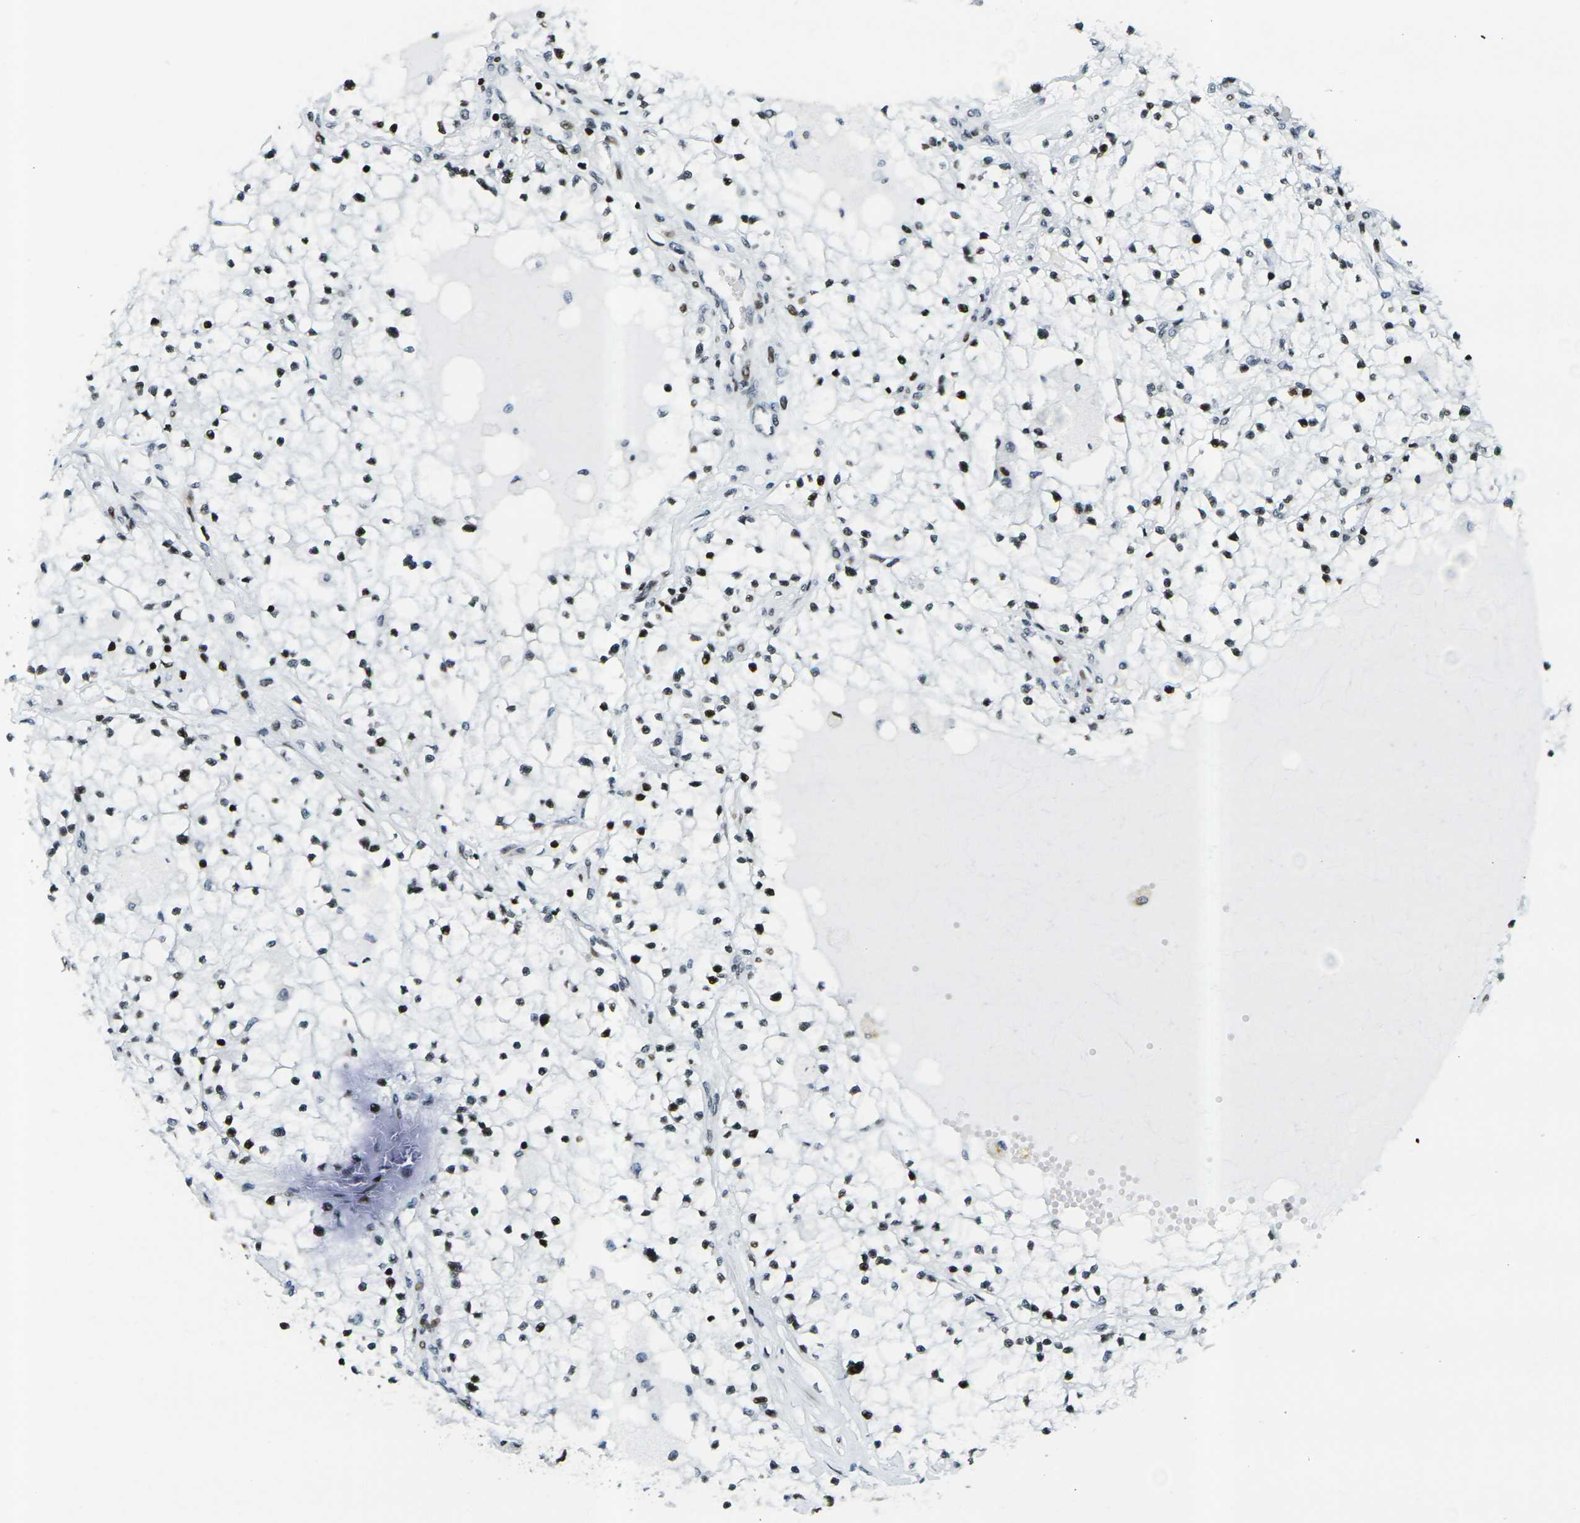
{"staining": {"intensity": "moderate", "quantity": "25%-75%", "location": "nuclear"}, "tissue": "renal cancer", "cell_type": "Tumor cells", "image_type": "cancer", "snomed": [{"axis": "morphology", "description": "Adenocarcinoma, NOS"}, {"axis": "topography", "description": "Kidney"}], "caption": "Tumor cells exhibit moderate nuclear staining in about 25%-75% of cells in renal adenocarcinoma.", "gene": "H3-3A", "patient": {"sex": "male", "age": 68}}